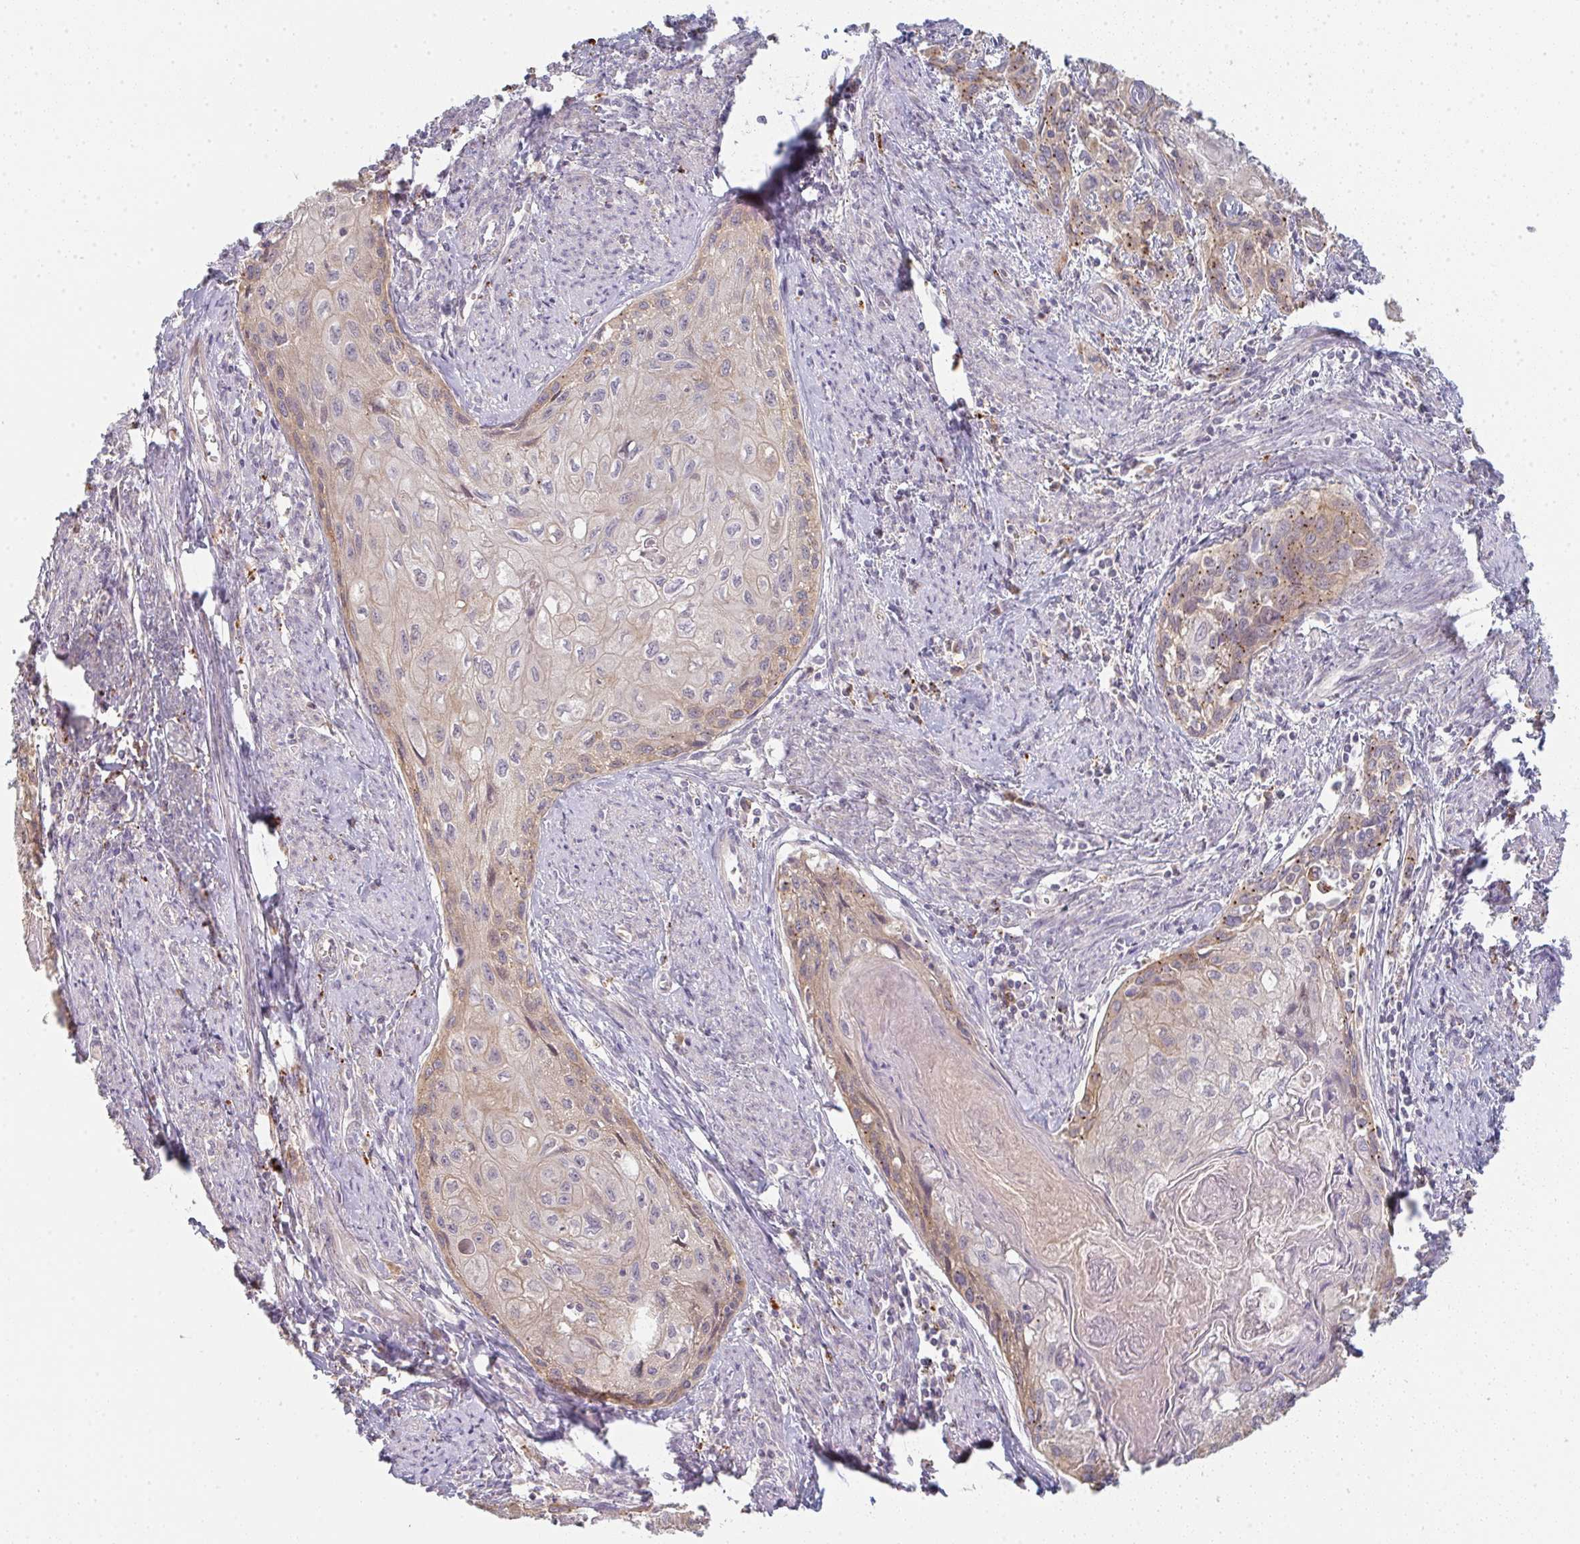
{"staining": {"intensity": "weak", "quantity": "<25%", "location": "cytoplasmic/membranous"}, "tissue": "cervical cancer", "cell_type": "Tumor cells", "image_type": "cancer", "snomed": [{"axis": "morphology", "description": "Squamous cell carcinoma, NOS"}, {"axis": "topography", "description": "Cervix"}], "caption": "Immunohistochemistry histopathology image of human cervical squamous cell carcinoma stained for a protein (brown), which shows no expression in tumor cells.", "gene": "TMEM237", "patient": {"sex": "female", "age": 67}}